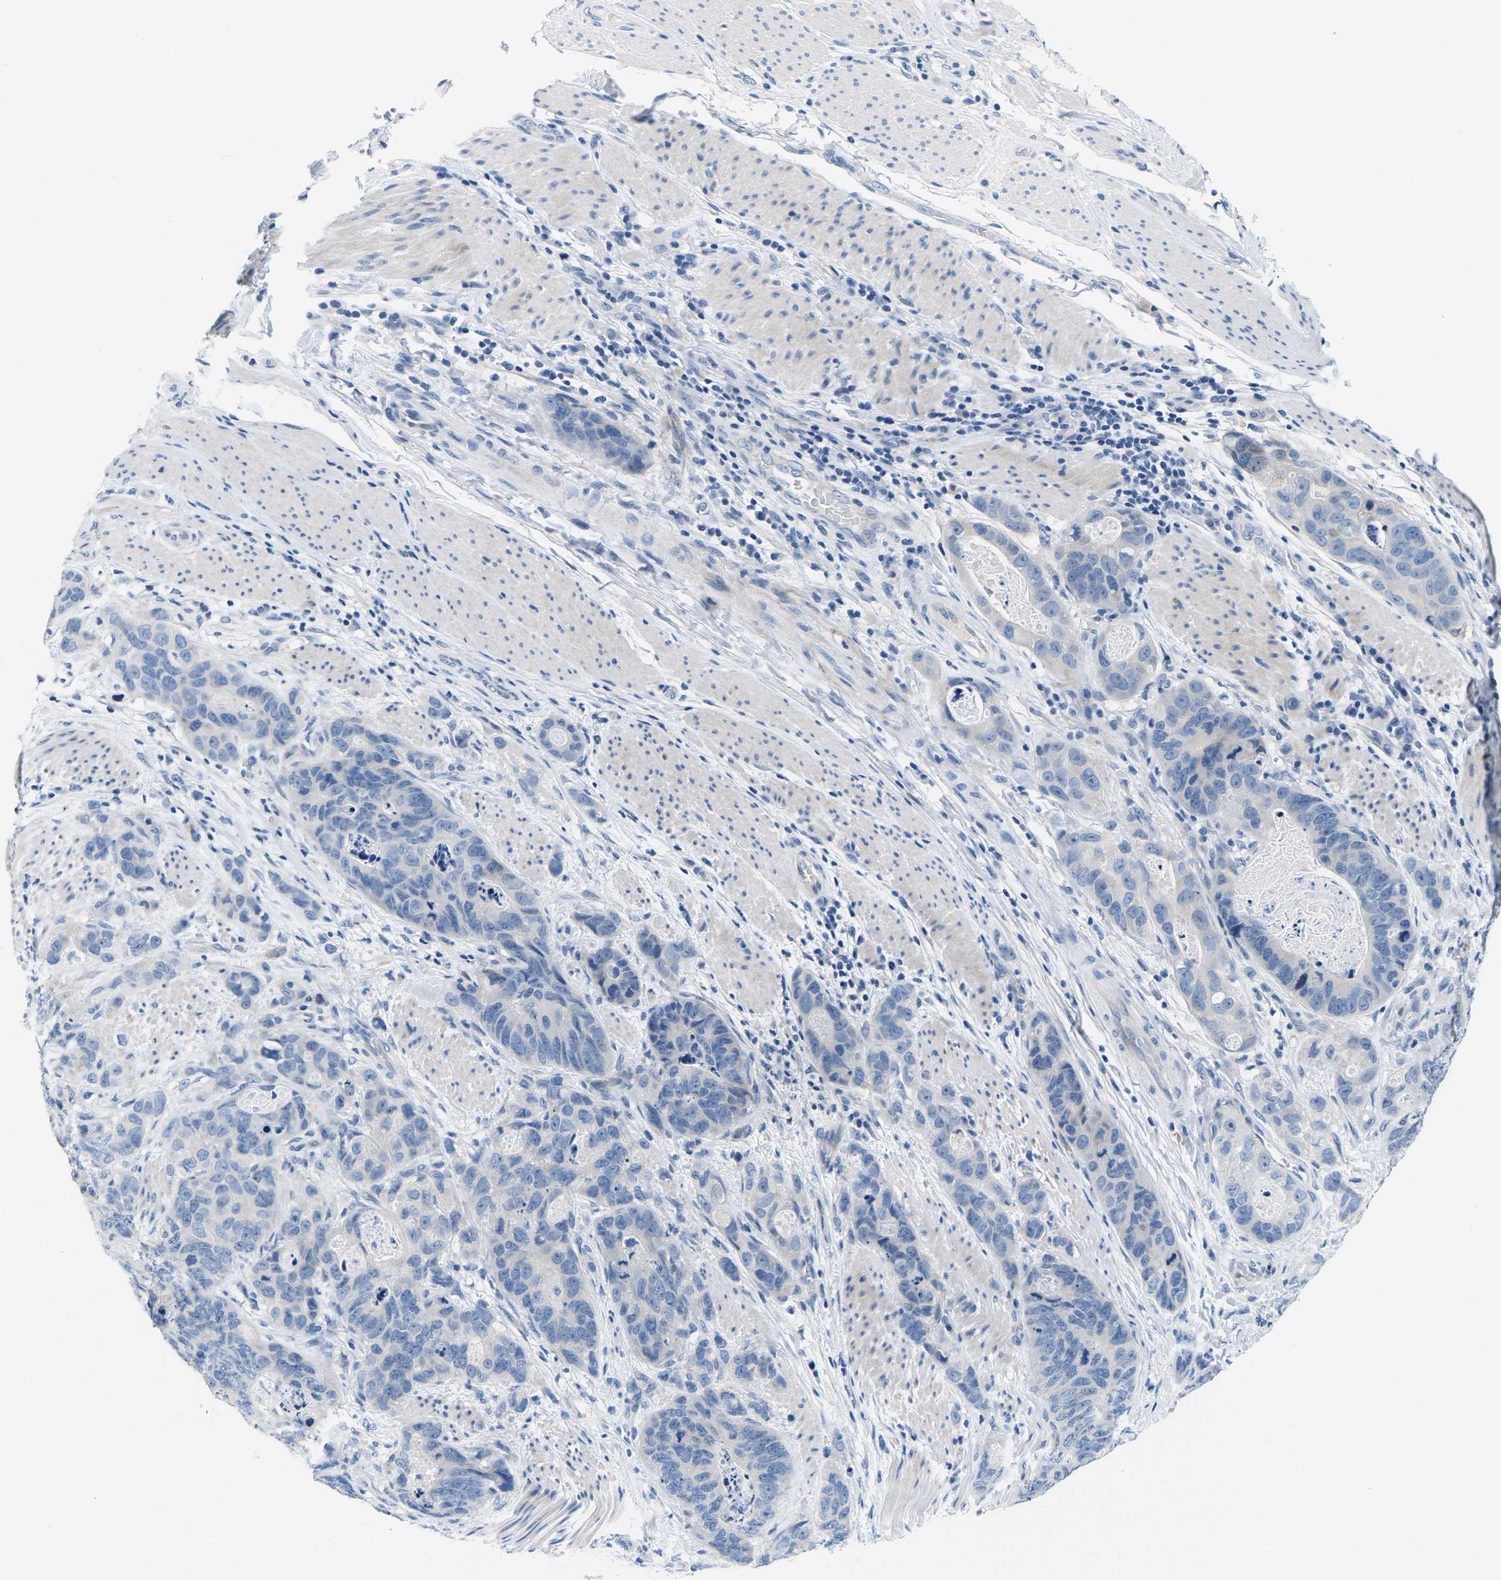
{"staining": {"intensity": "negative", "quantity": "none", "location": "none"}, "tissue": "stomach cancer", "cell_type": "Tumor cells", "image_type": "cancer", "snomed": [{"axis": "morphology", "description": "Adenocarcinoma, NOS"}, {"axis": "topography", "description": "Stomach"}], "caption": "Immunohistochemical staining of human adenocarcinoma (stomach) shows no significant positivity in tumor cells.", "gene": "TSPAN2", "patient": {"sex": "female", "age": 89}}